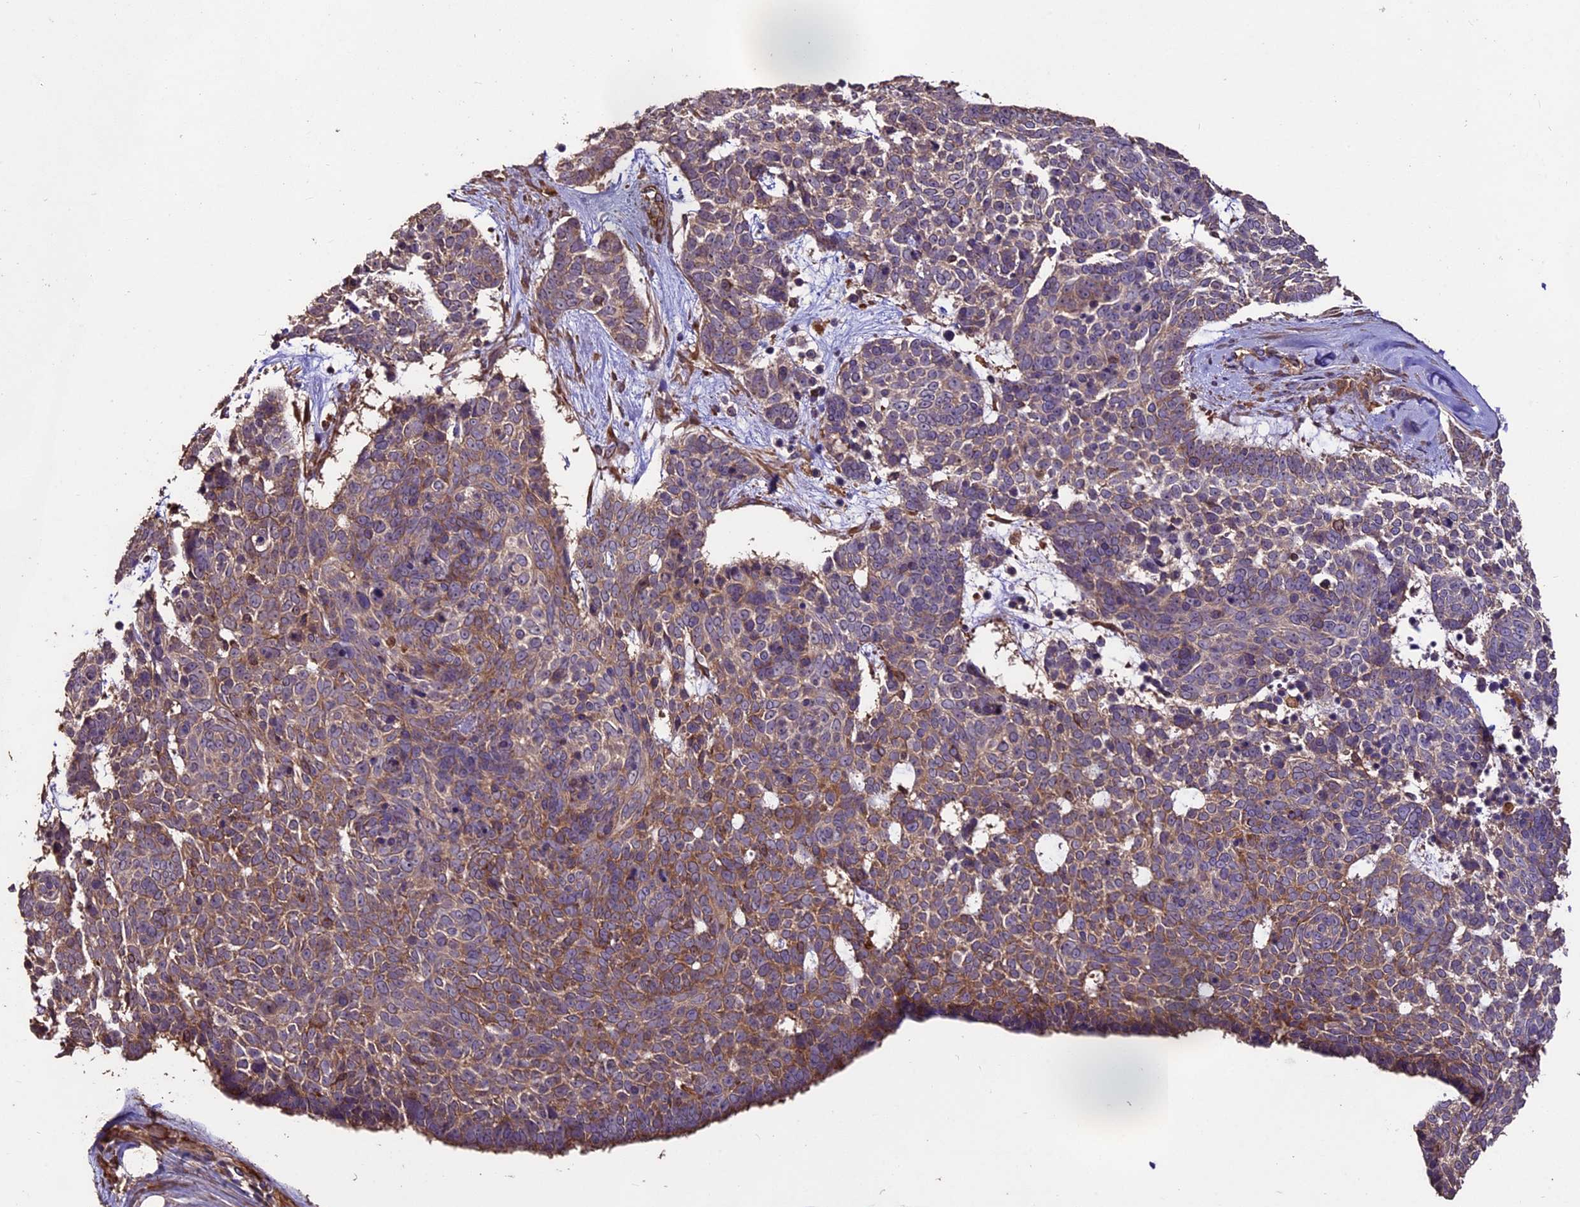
{"staining": {"intensity": "moderate", "quantity": "25%-75%", "location": "cytoplasmic/membranous"}, "tissue": "skin cancer", "cell_type": "Tumor cells", "image_type": "cancer", "snomed": [{"axis": "morphology", "description": "Basal cell carcinoma"}, {"axis": "topography", "description": "Skin"}], "caption": "Skin cancer tissue reveals moderate cytoplasmic/membranous positivity in approximately 25%-75% of tumor cells, visualized by immunohistochemistry. The staining is performed using DAB brown chromogen to label protein expression. The nuclei are counter-stained blue using hematoxylin.", "gene": "TTLL10", "patient": {"sex": "female", "age": 81}}